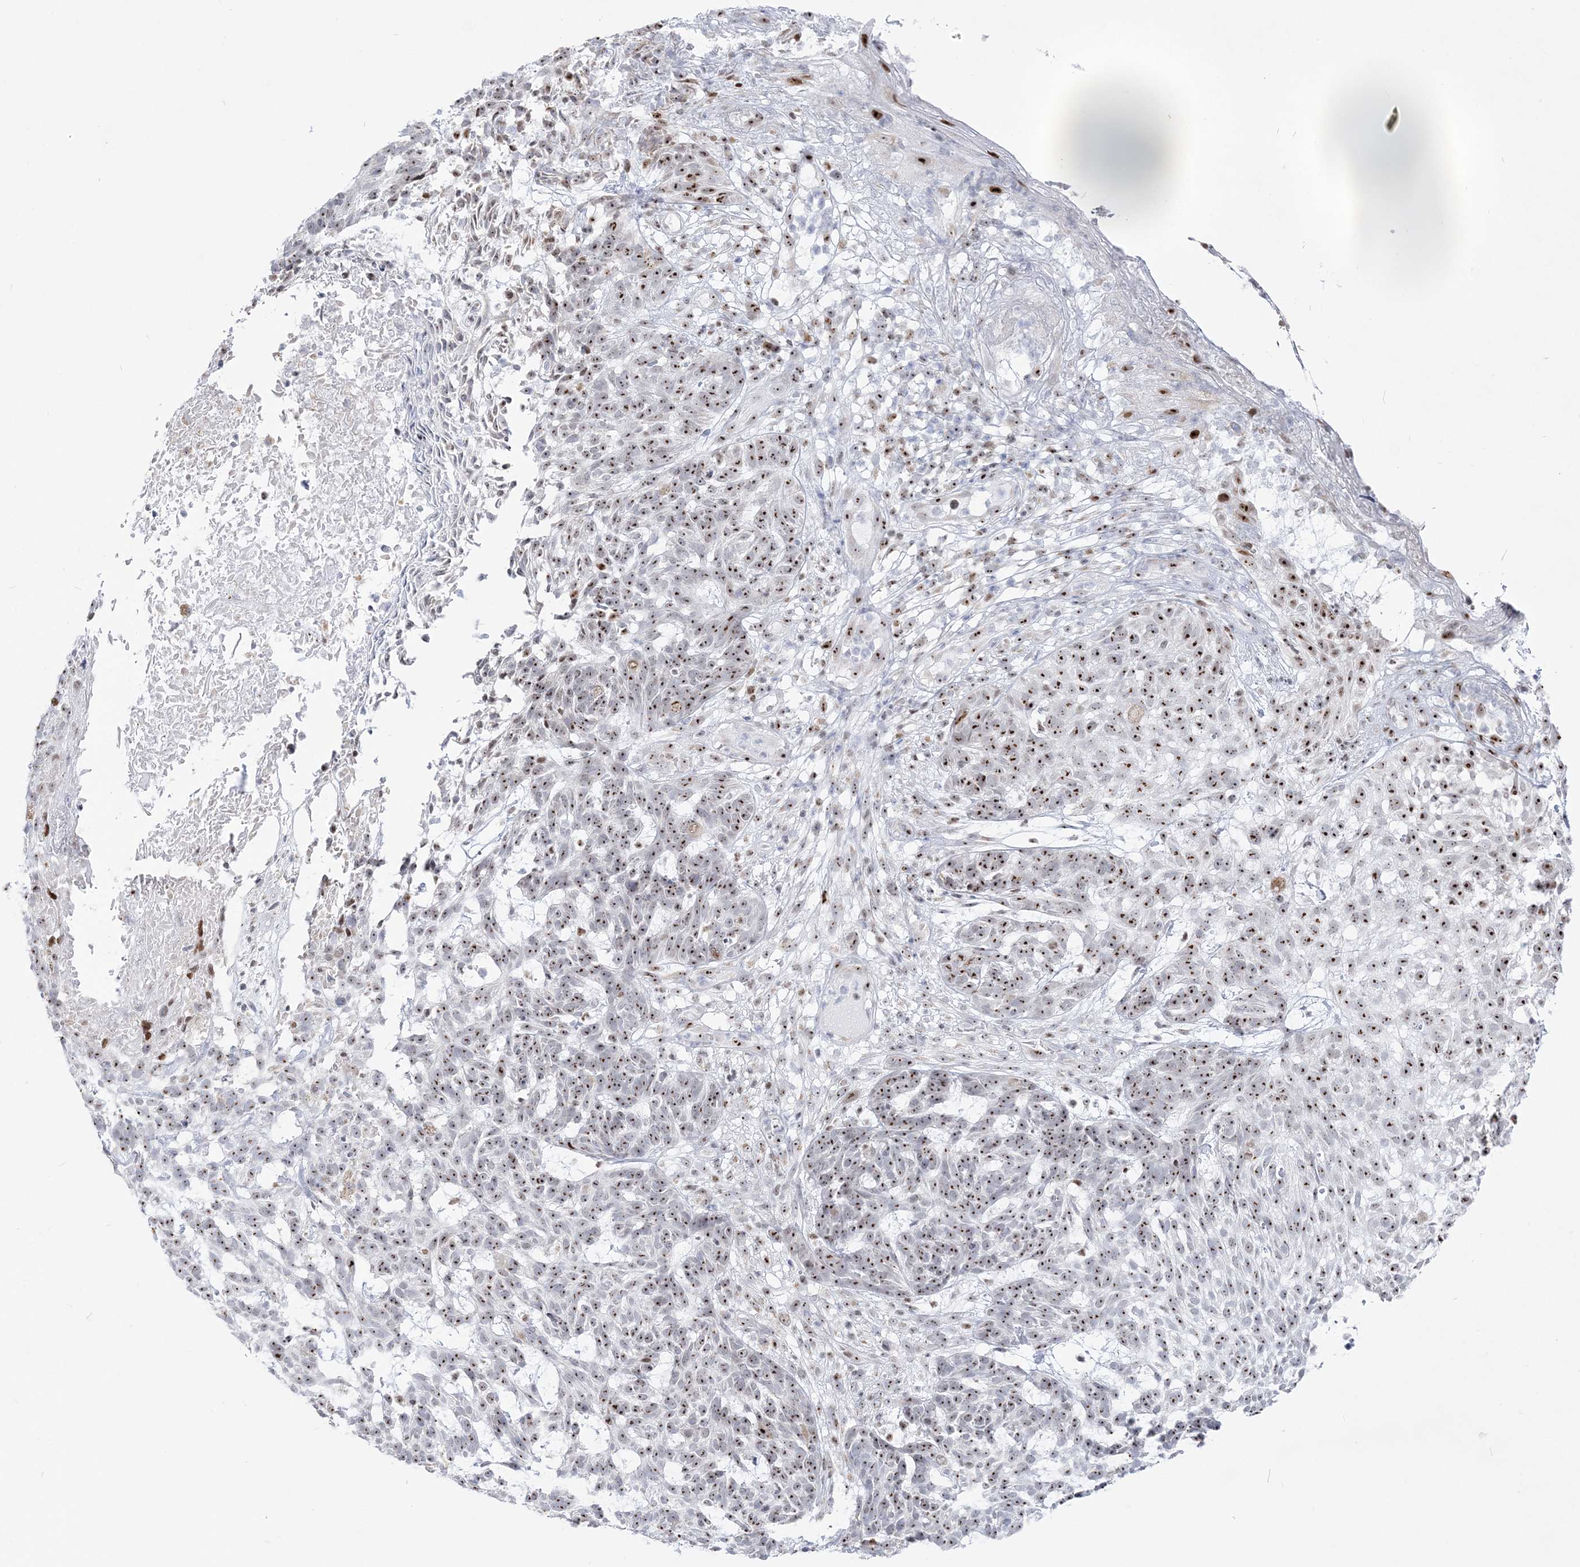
{"staining": {"intensity": "moderate", "quantity": ">75%", "location": "nuclear"}, "tissue": "skin cancer", "cell_type": "Tumor cells", "image_type": "cancer", "snomed": [{"axis": "morphology", "description": "Basal cell carcinoma"}, {"axis": "topography", "description": "Skin"}], "caption": "Skin cancer (basal cell carcinoma) tissue reveals moderate nuclear positivity in about >75% of tumor cells", "gene": "DDX21", "patient": {"sex": "male", "age": 85}}